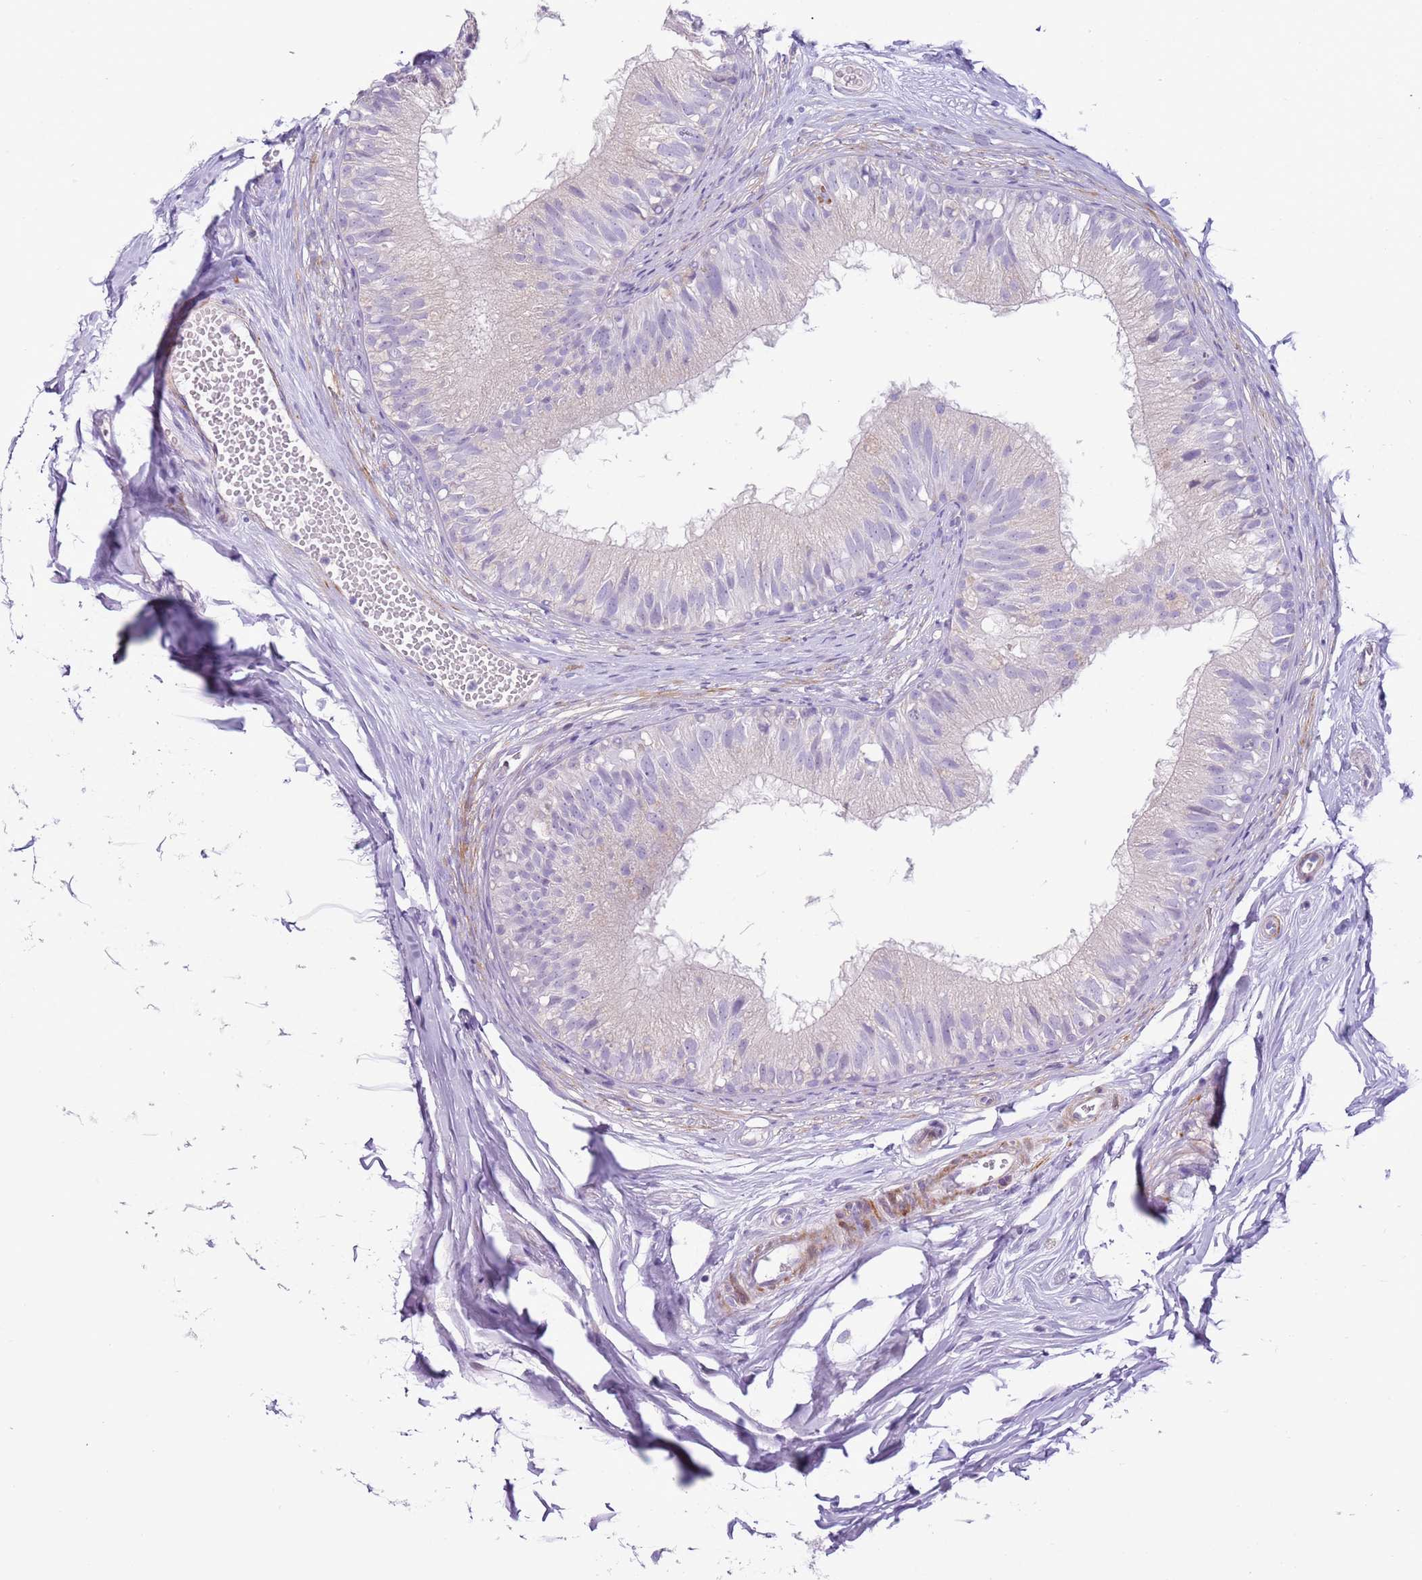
{"staining": {"intensity": "negative", "quantity": "none", "location": "none"}, "tissue": "epididymis", "cell_type": "Glandular cells", "image_type": "normal", "snomed": [{"axis": "morphology", "description": "Normal tissue, NOS"}, {"axis": "morphology", "description": "Seminoma in situ"}, {"axis": "topography", "description": "Testis"}, {"axis": "topography", "description": "Epididymis"}], "caption": "Immunohistochemistry (IHC) micrograph of normal human epididymis stained for a protein (brown), which shows no staining in glandular cells.", "gene": "ZNF239", "patient": {"sex": "male", "age": 28}}